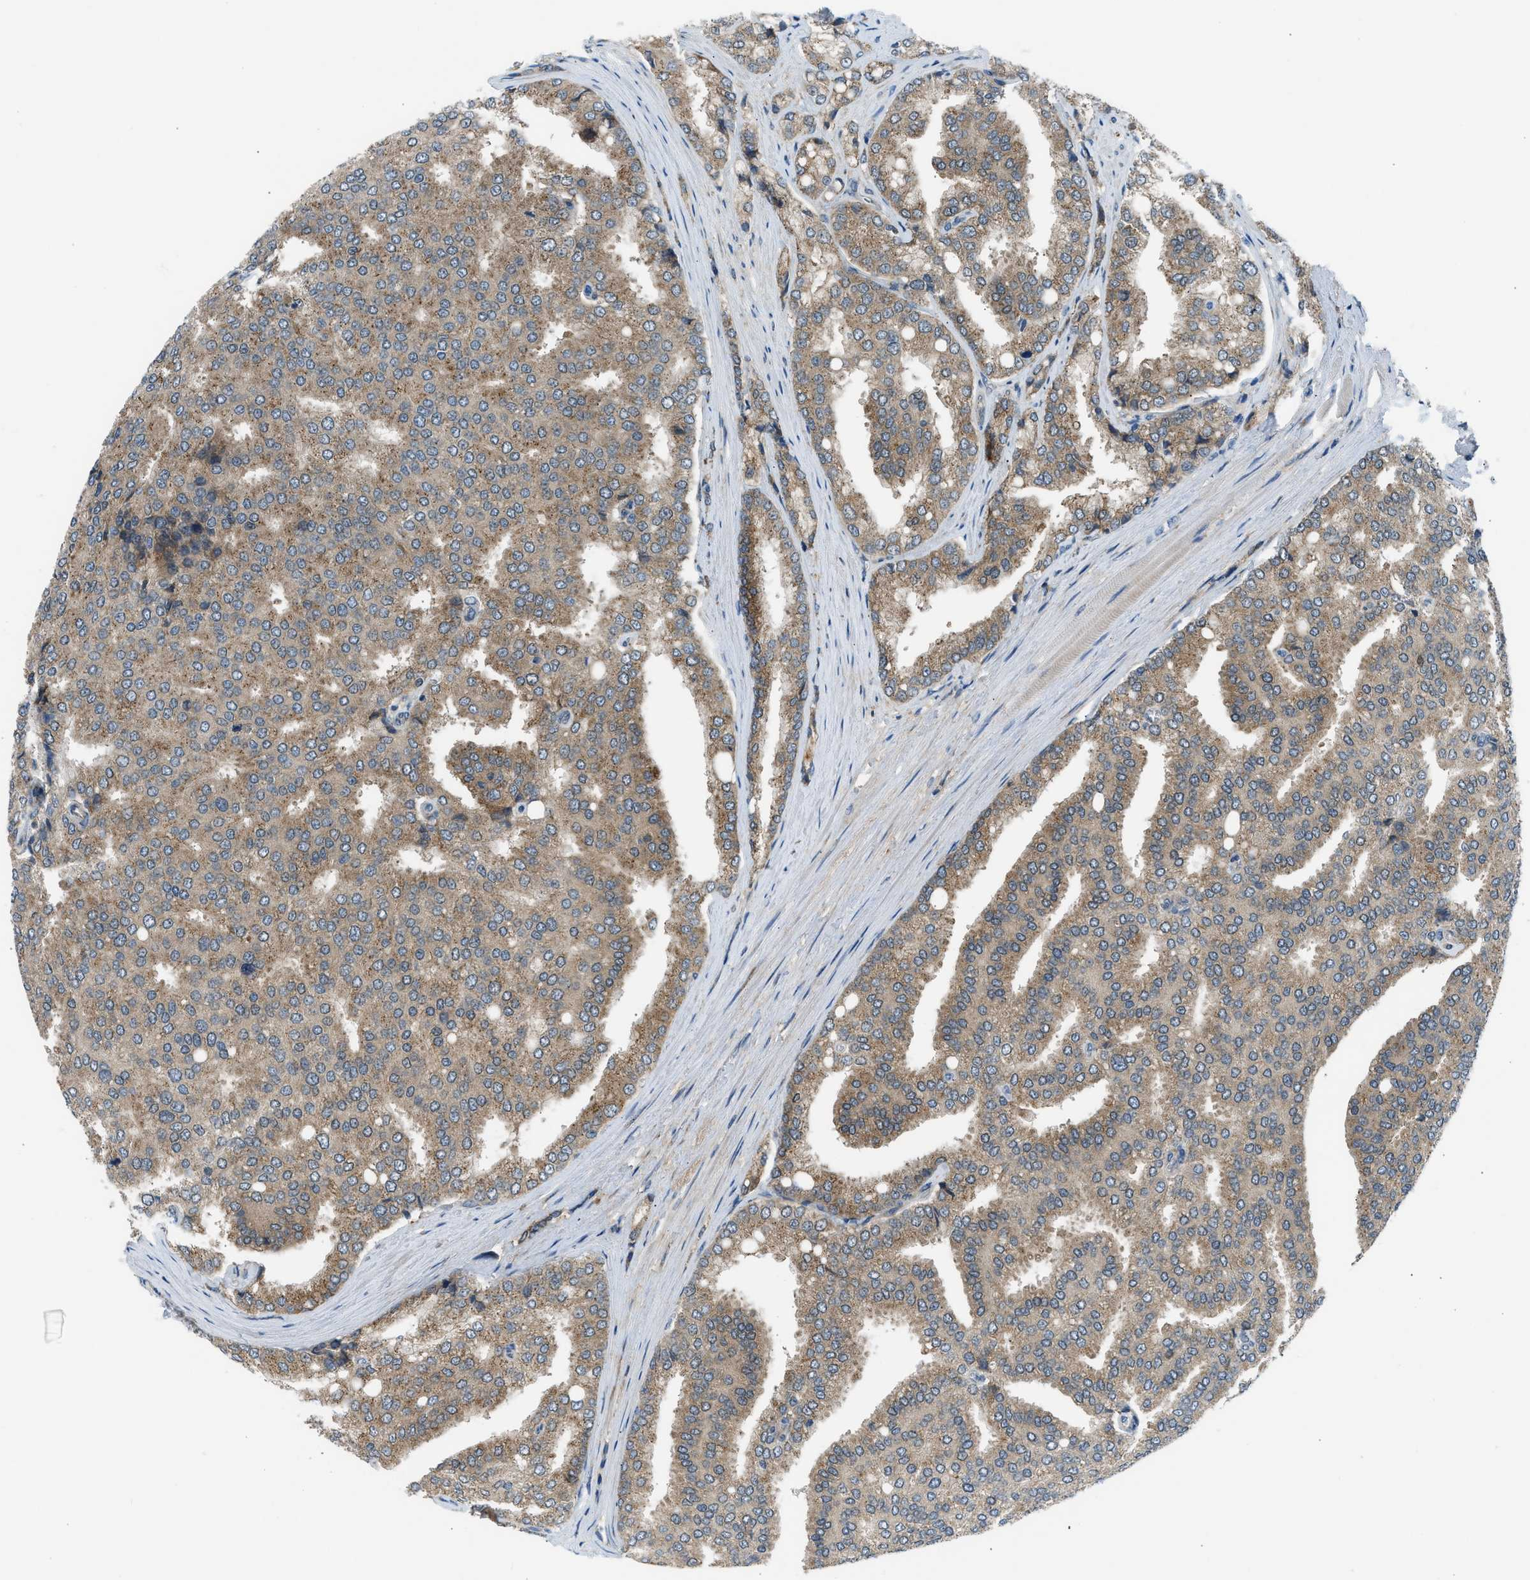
{"staining": {"intensity": "moderate", "quantity": ">75%", "location": "cytoplasmic/membranous"}, "tissue": "prostate cancer", "cell_type": "Tumor cells", "image_type": "cancer", "snomed": [{"axis": "morphology", "description": "Adenocarcinoma, High grade"}, {"axis": "topography", "description": "Prostate"}], "caption": "Immunohistochemical staining of human prostate adenocarcinoma (high-grade) displays moderate cytoplasmic/membranous protein expression in about >75% of tumor cells.", "gene": "EDARADD", "patient": {"sex": "male", "age": 50}}